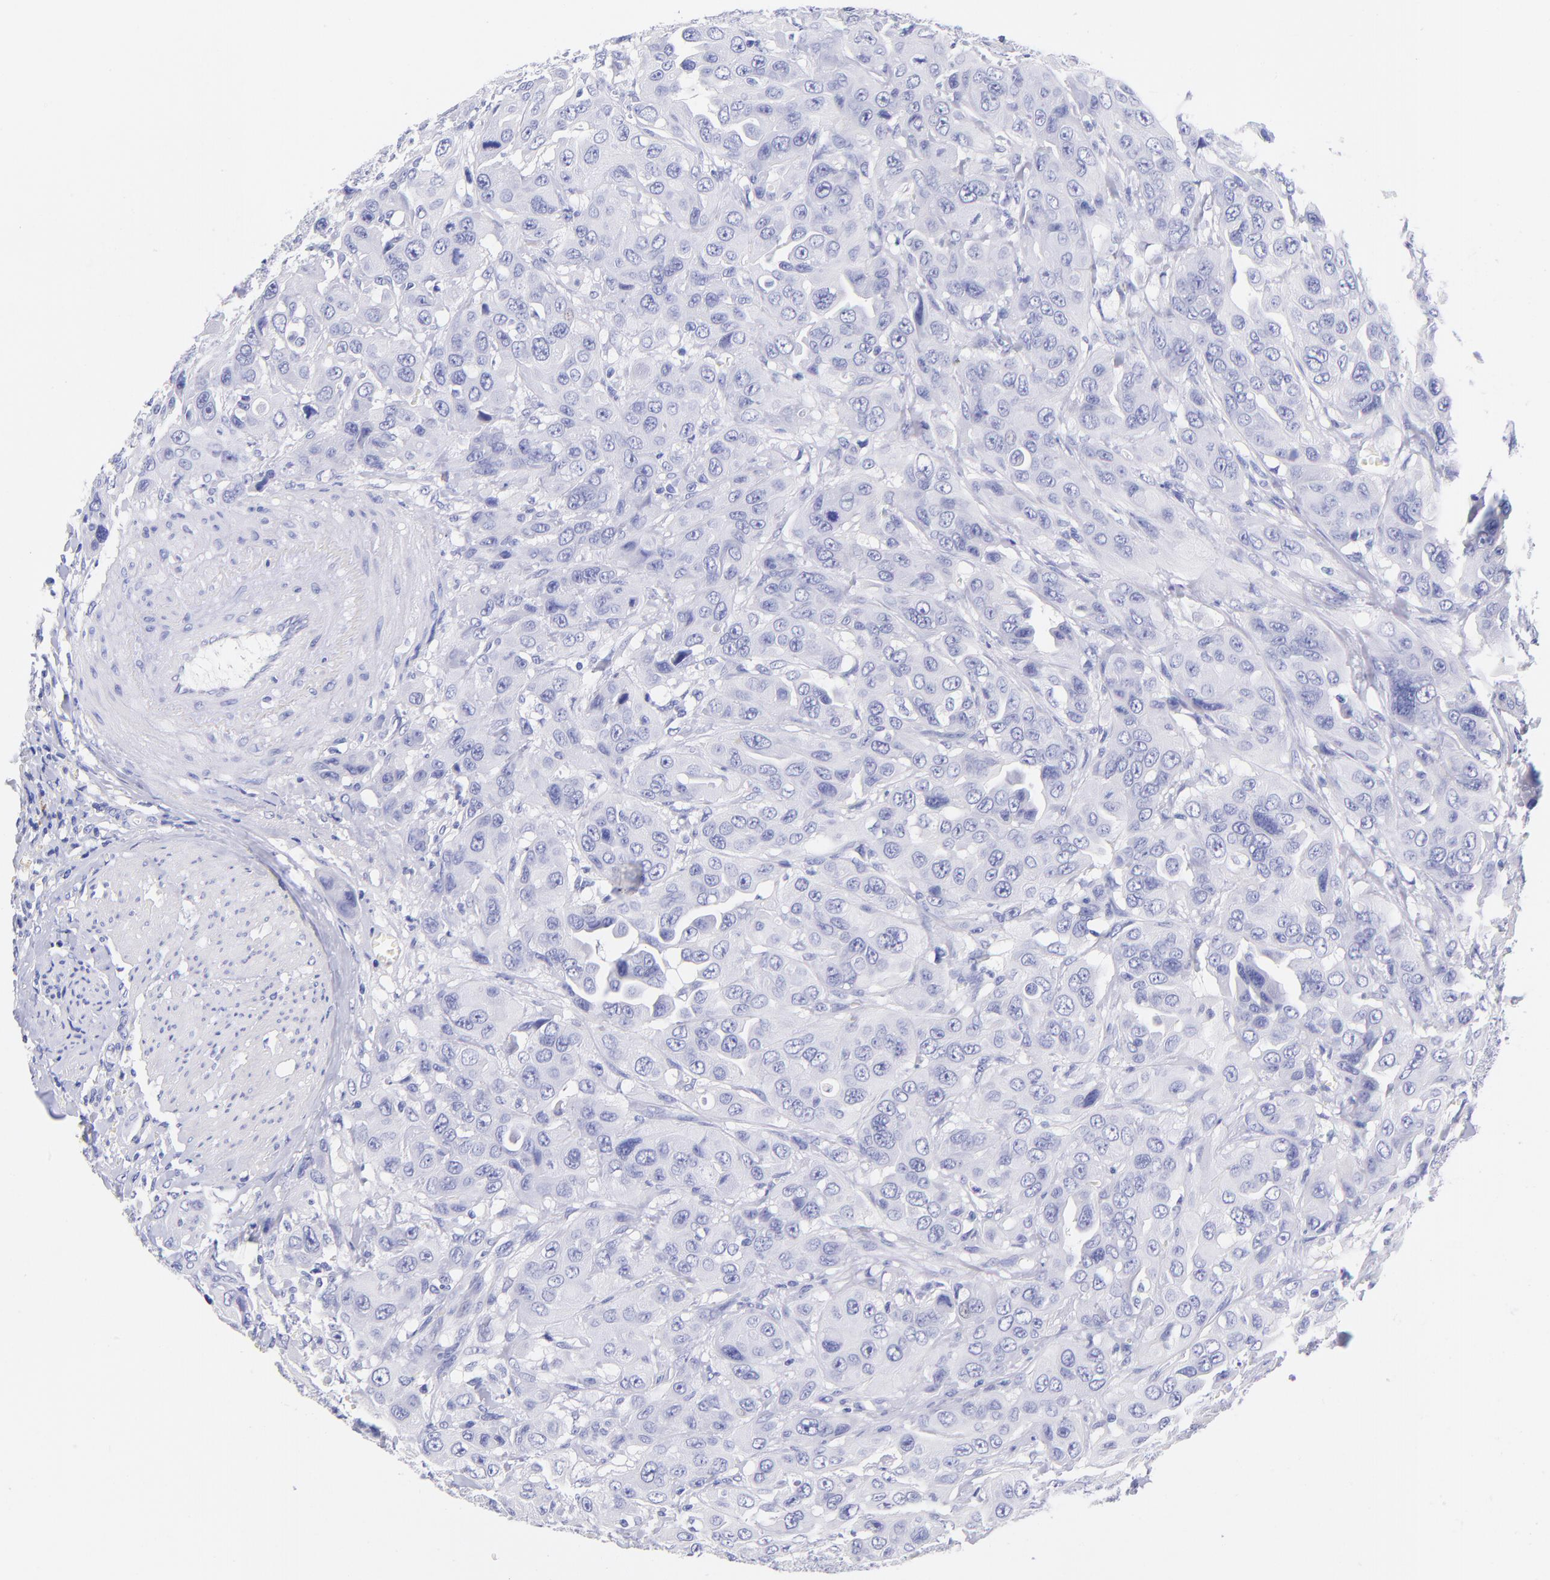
{"staining": {"intensity": "negative", "quantity": "none", "location": "none"}, "tissue": "urothelial cancer", "cell_type": "Tumor cells", "image_type": "cancer", "snomed": [{"axis": "morphology", "description": "Urothelial carcinoma, High grade"}, {"axis": "topography", "description": "Urinary bladder"}], "caption": "Immunohistochemistry (IHC) of urothelial carcinoma (high-grade) shows no positivity in tumor cells.", "gene": "RAB3B", "patient": {"sex": "male", "age": 73}}